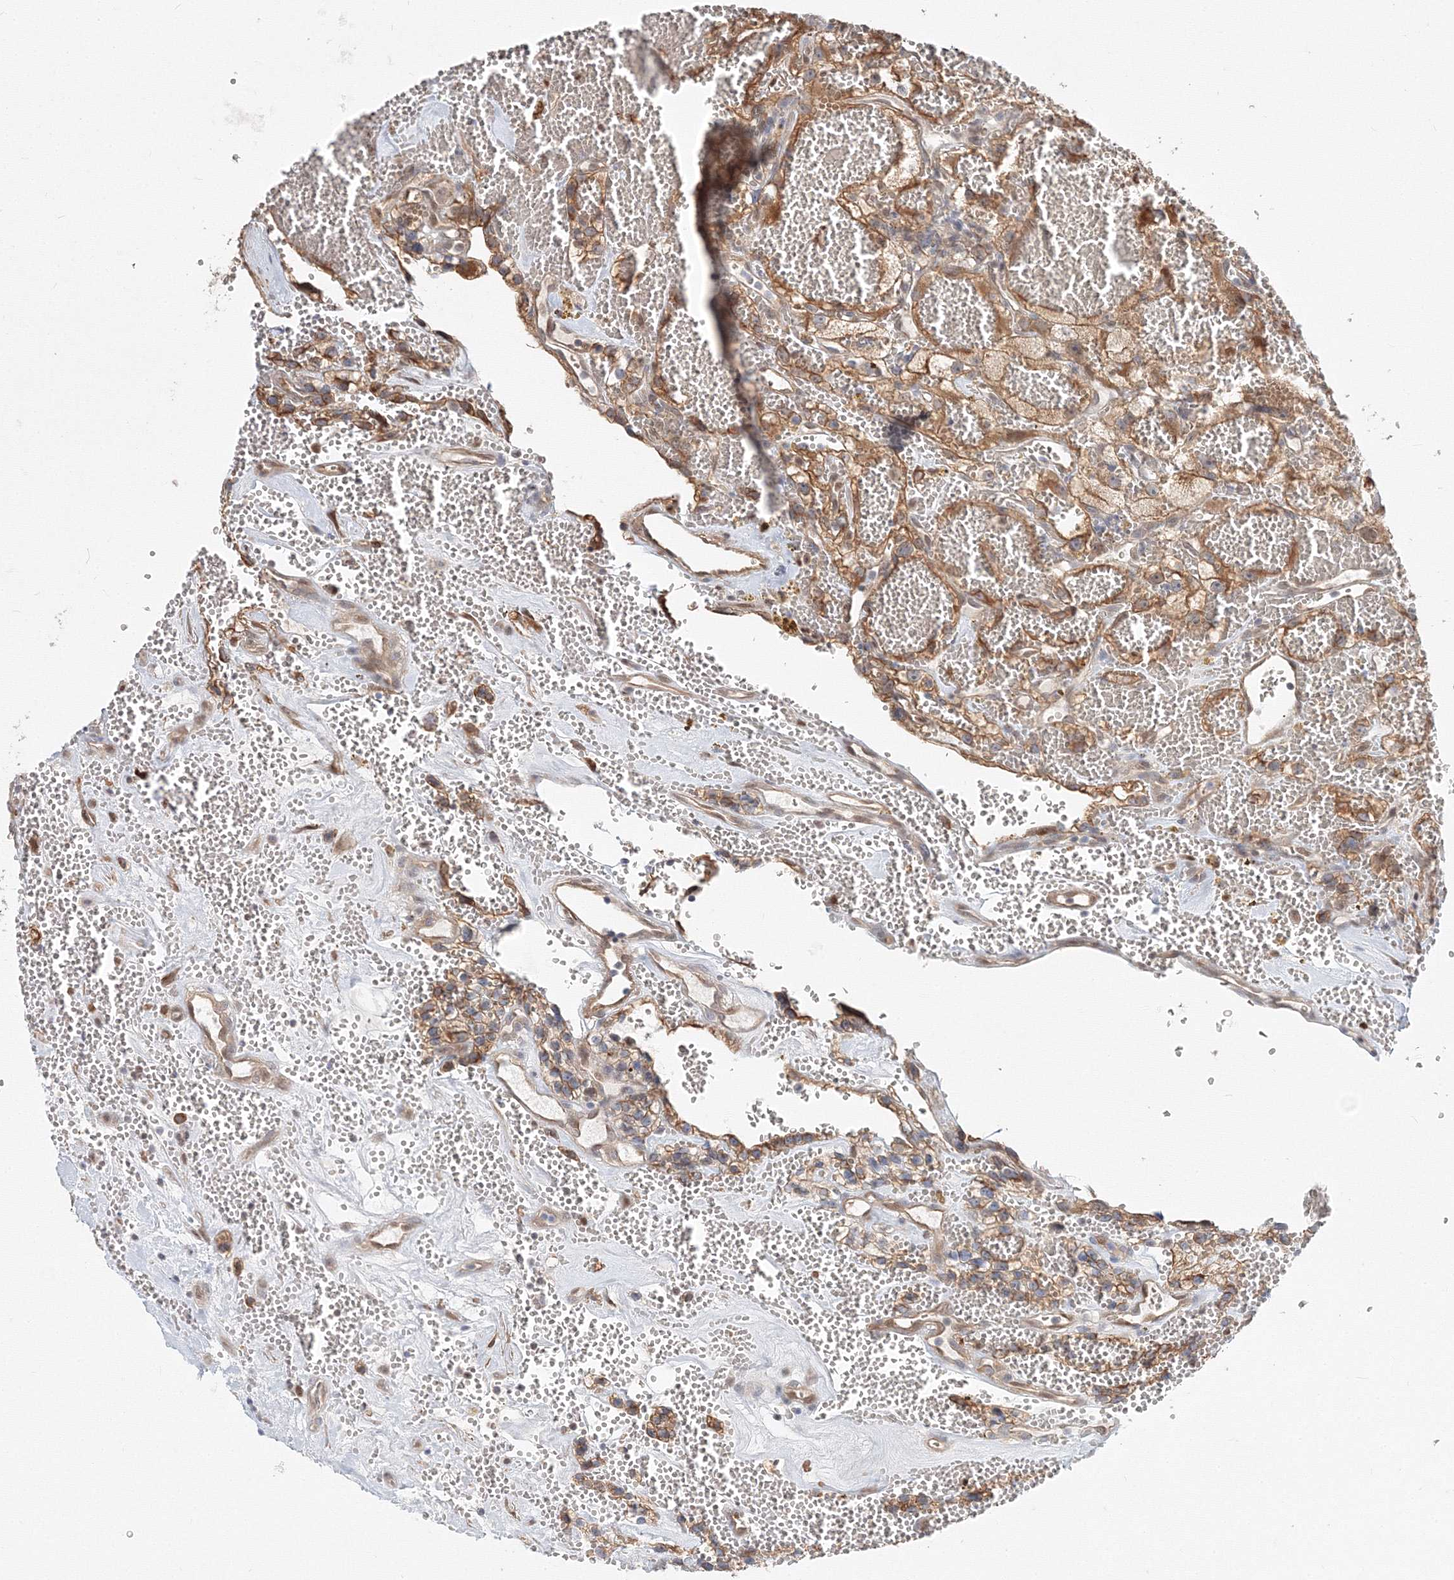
{"staining": {"intensity": "moderate", "quantity": "25%-75%", "location": "cytoplasmic/membranous"}, "tissue": "renal cancer", "cell_type": "Tumor cells", "image_type": "cancer", "snomed": [{"axis": "morphology", "description": "Adenocarcinoma, NOS"}, {"axis": "topography", "description": "Kidney"}], "caption": "Protein expression analysis of adenocarcinoma (renal) reveals moderate cytoplasmic/membranous staining in approximately 25%-75% of tumor cells. (brown staining indicates protein expression, while blue staining denotes nuclei).", "gene": "ARHGAP21", "patient": {"sex": "female", "age": 57}}